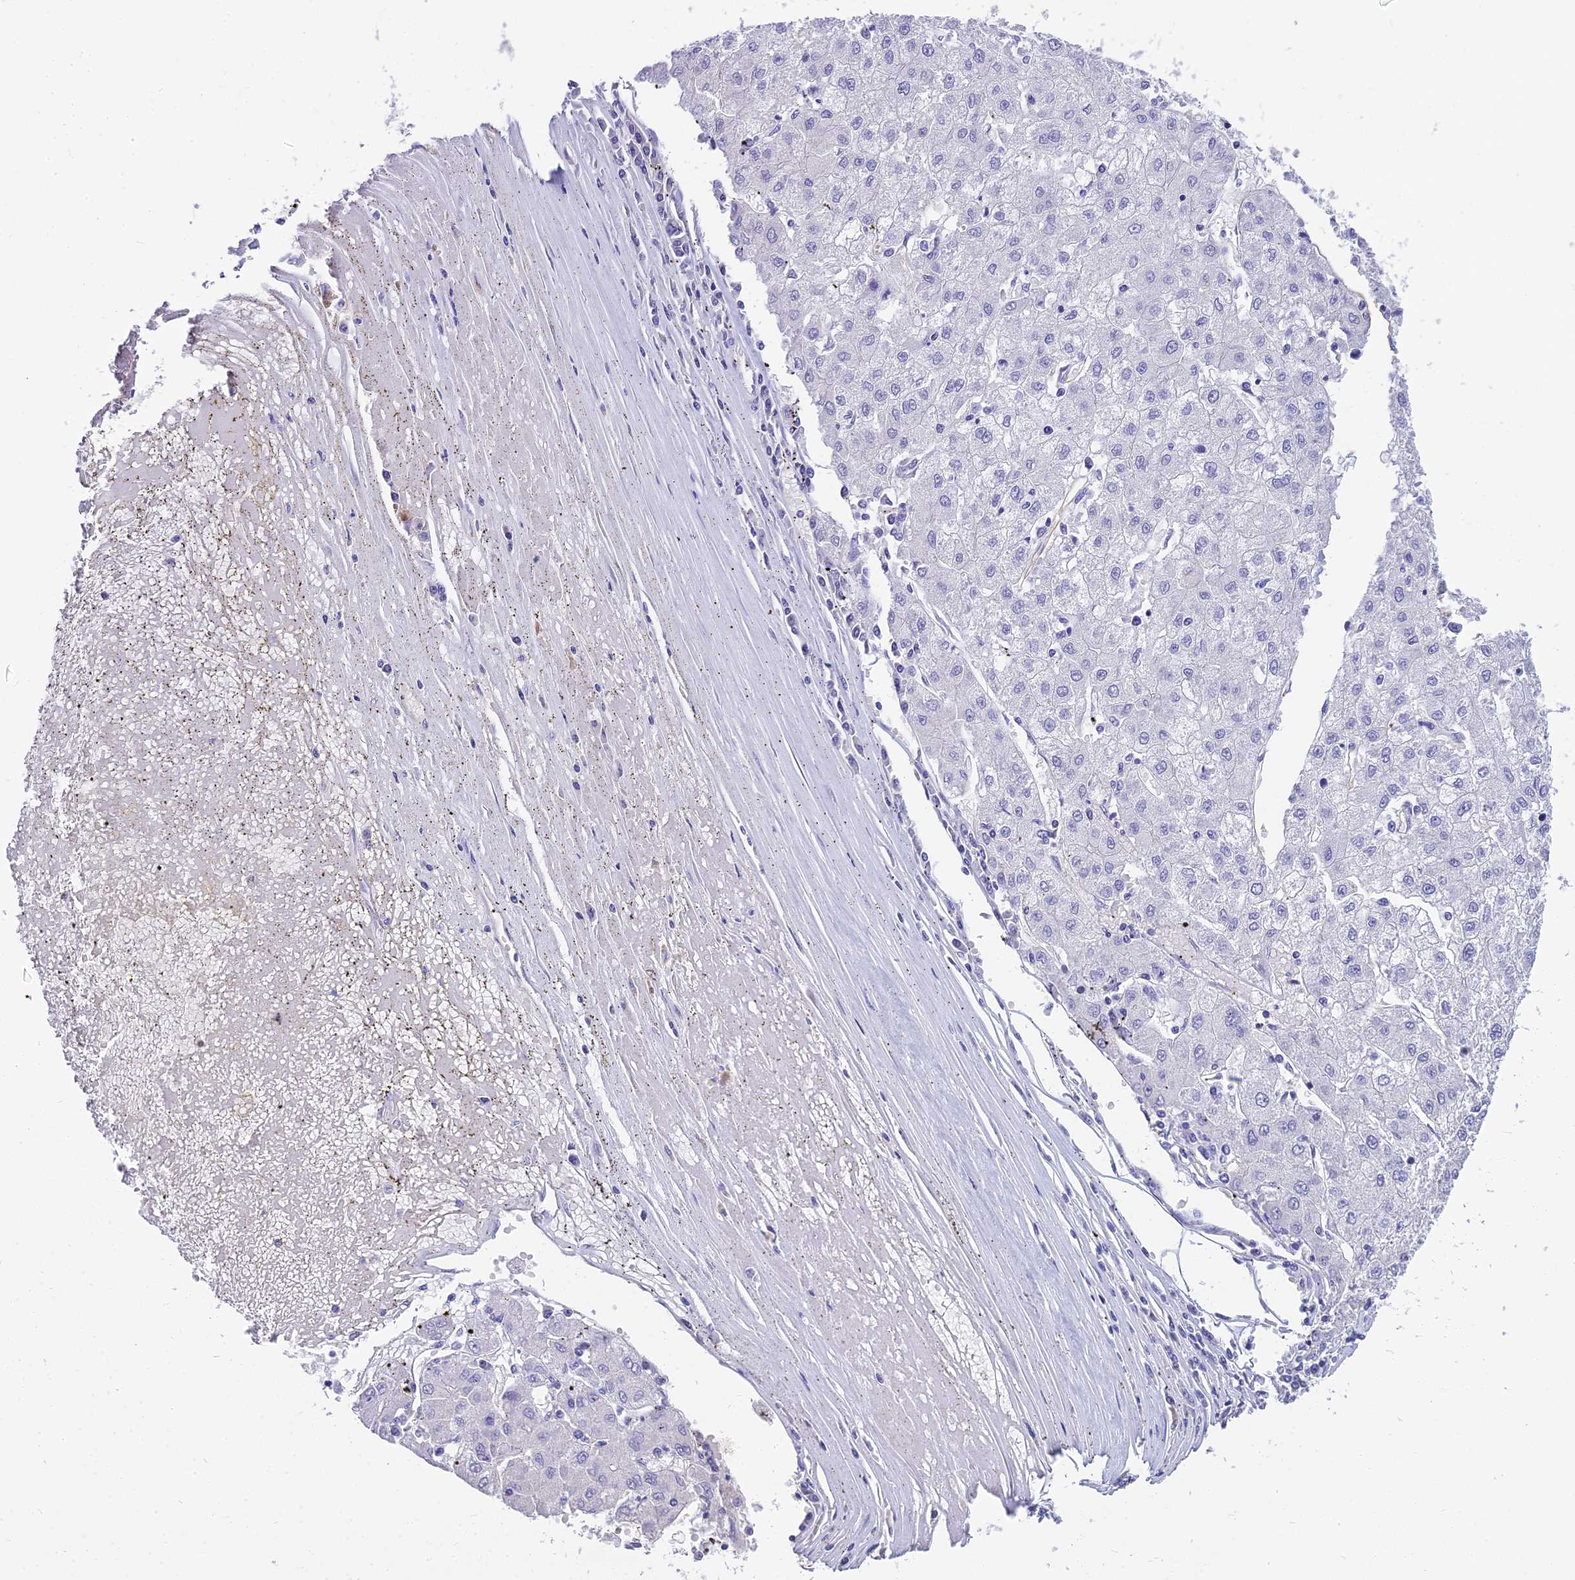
{"staining": {"intensity": "negative", "quantity": "none", "location": "none"}, "tissue": "liver cancer", "cell_type": "Tumor cells", "image_type": "cancer", "snomed": [{"axis": "morphology", "description": "Carcinoma, Hepatocellular, NOS"}, {"axis": "topography", "description": "Liver"}], "caption": "The immunohistochemistry micrograph has no significant expression in tumor cells of liver hepatocellular carcinoma tissue. (DAB (3,3'-diaminobenzidine) immunohistochemistry visualized using brightfield microscopy, high magnification).", "gene": "NINJ1", "patient": {"sex": "male", "age": 72}}